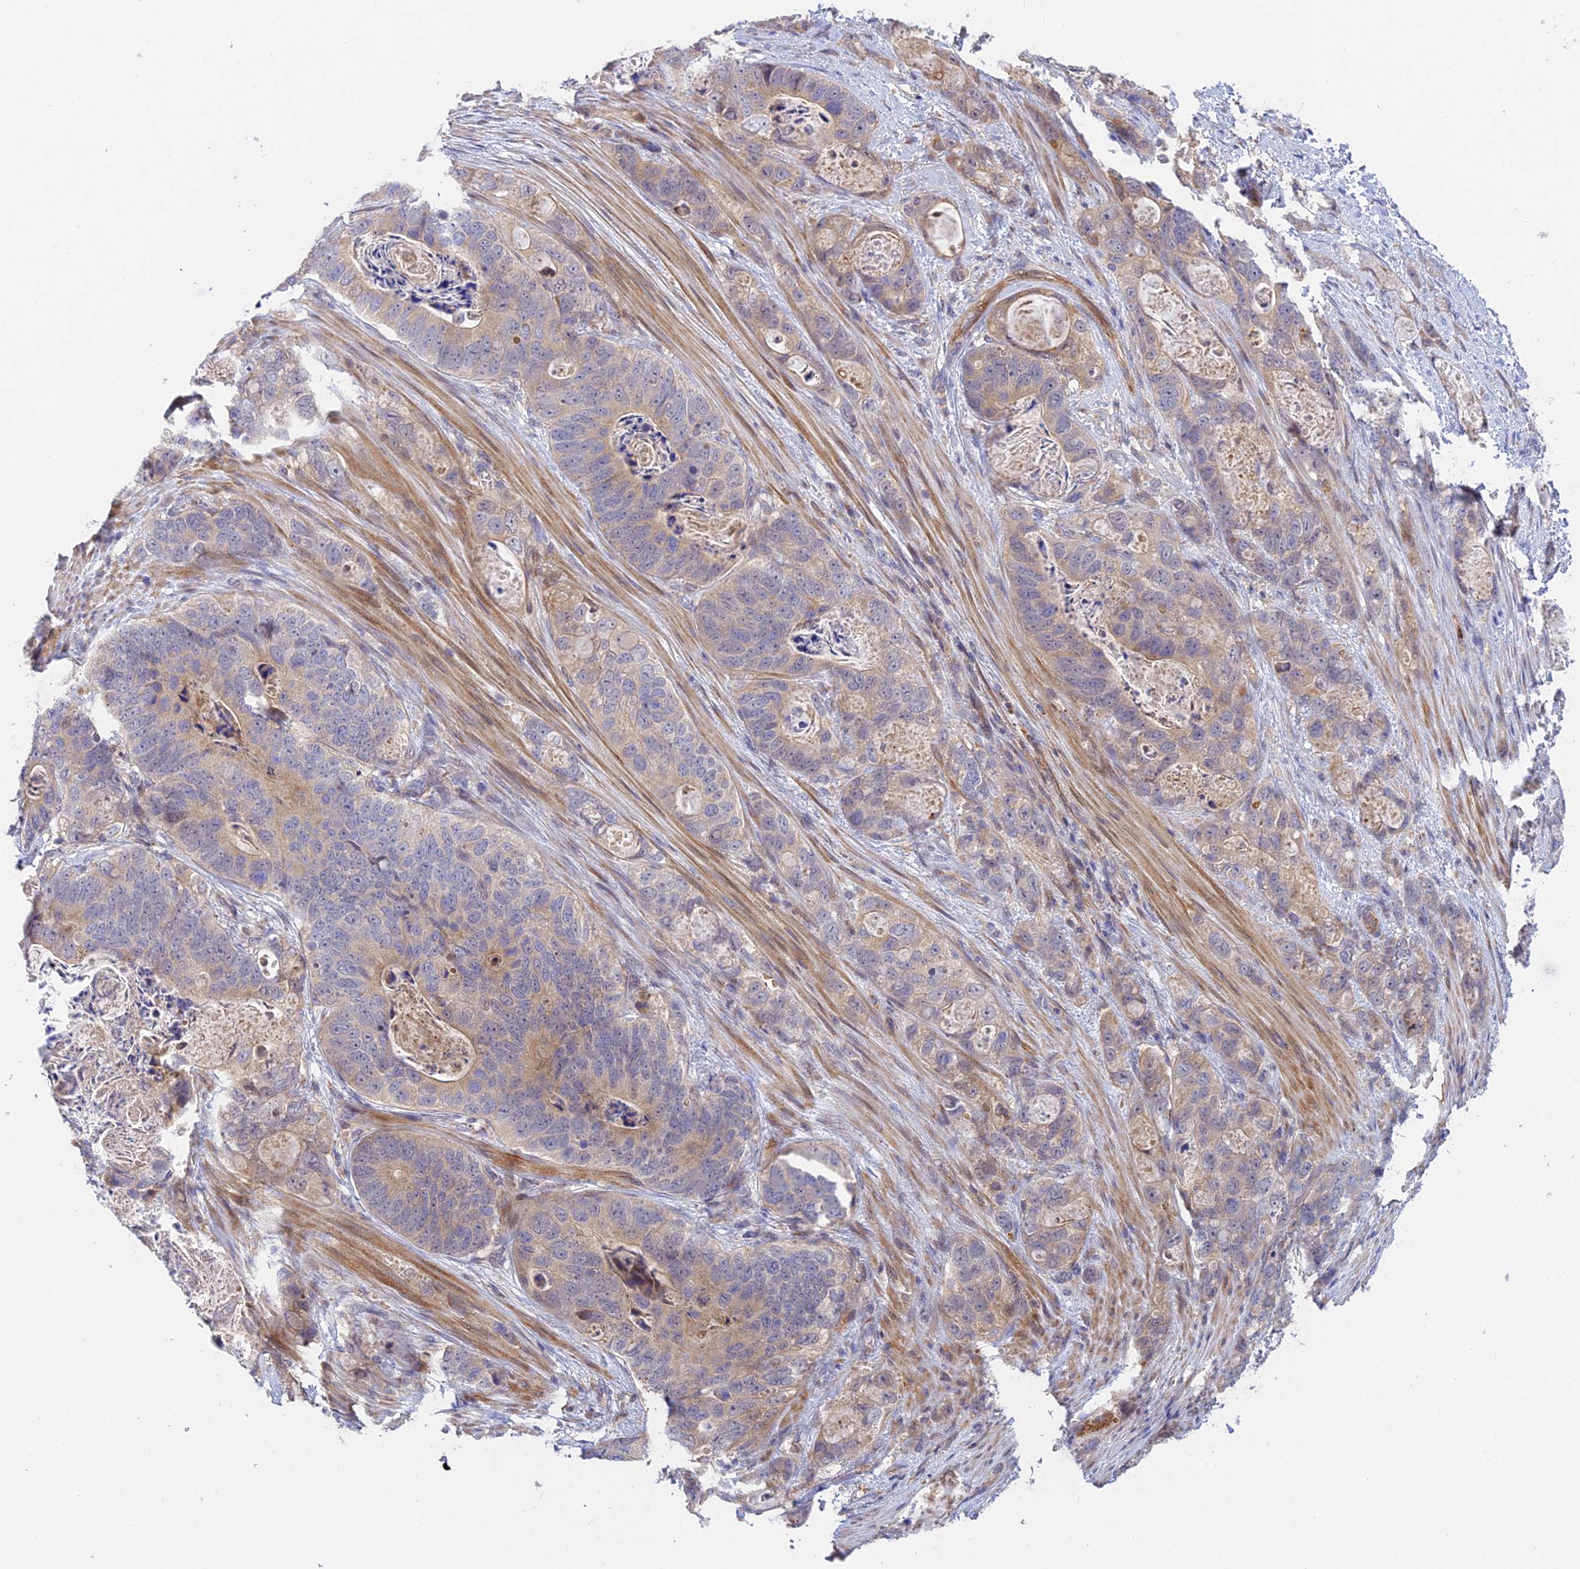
{"staining": {"intensity": "weak", "quantity": "<25%", "location": "cytoplasmic/membranous"}, "tissue": "stomach cancer", "cell_type": "Tumor cells", "image_type": "cancer", "snomed": [{"axis": "morphology", "description": "Normal tissue, NOS"}, {"axis": "morphology", "description": "Adenocarcinoma, NOS"}, {"axis": "topography", "description": "Stomach"}], "caption": "A high-resolution image shows immunohistochemistry (IHC) staining of stomach cancer (adenocarcinoma), which demonstrates no significant staining in tumor cells.", "gene": "FUOM", "patient": {"sex": "female", "age": 89}}